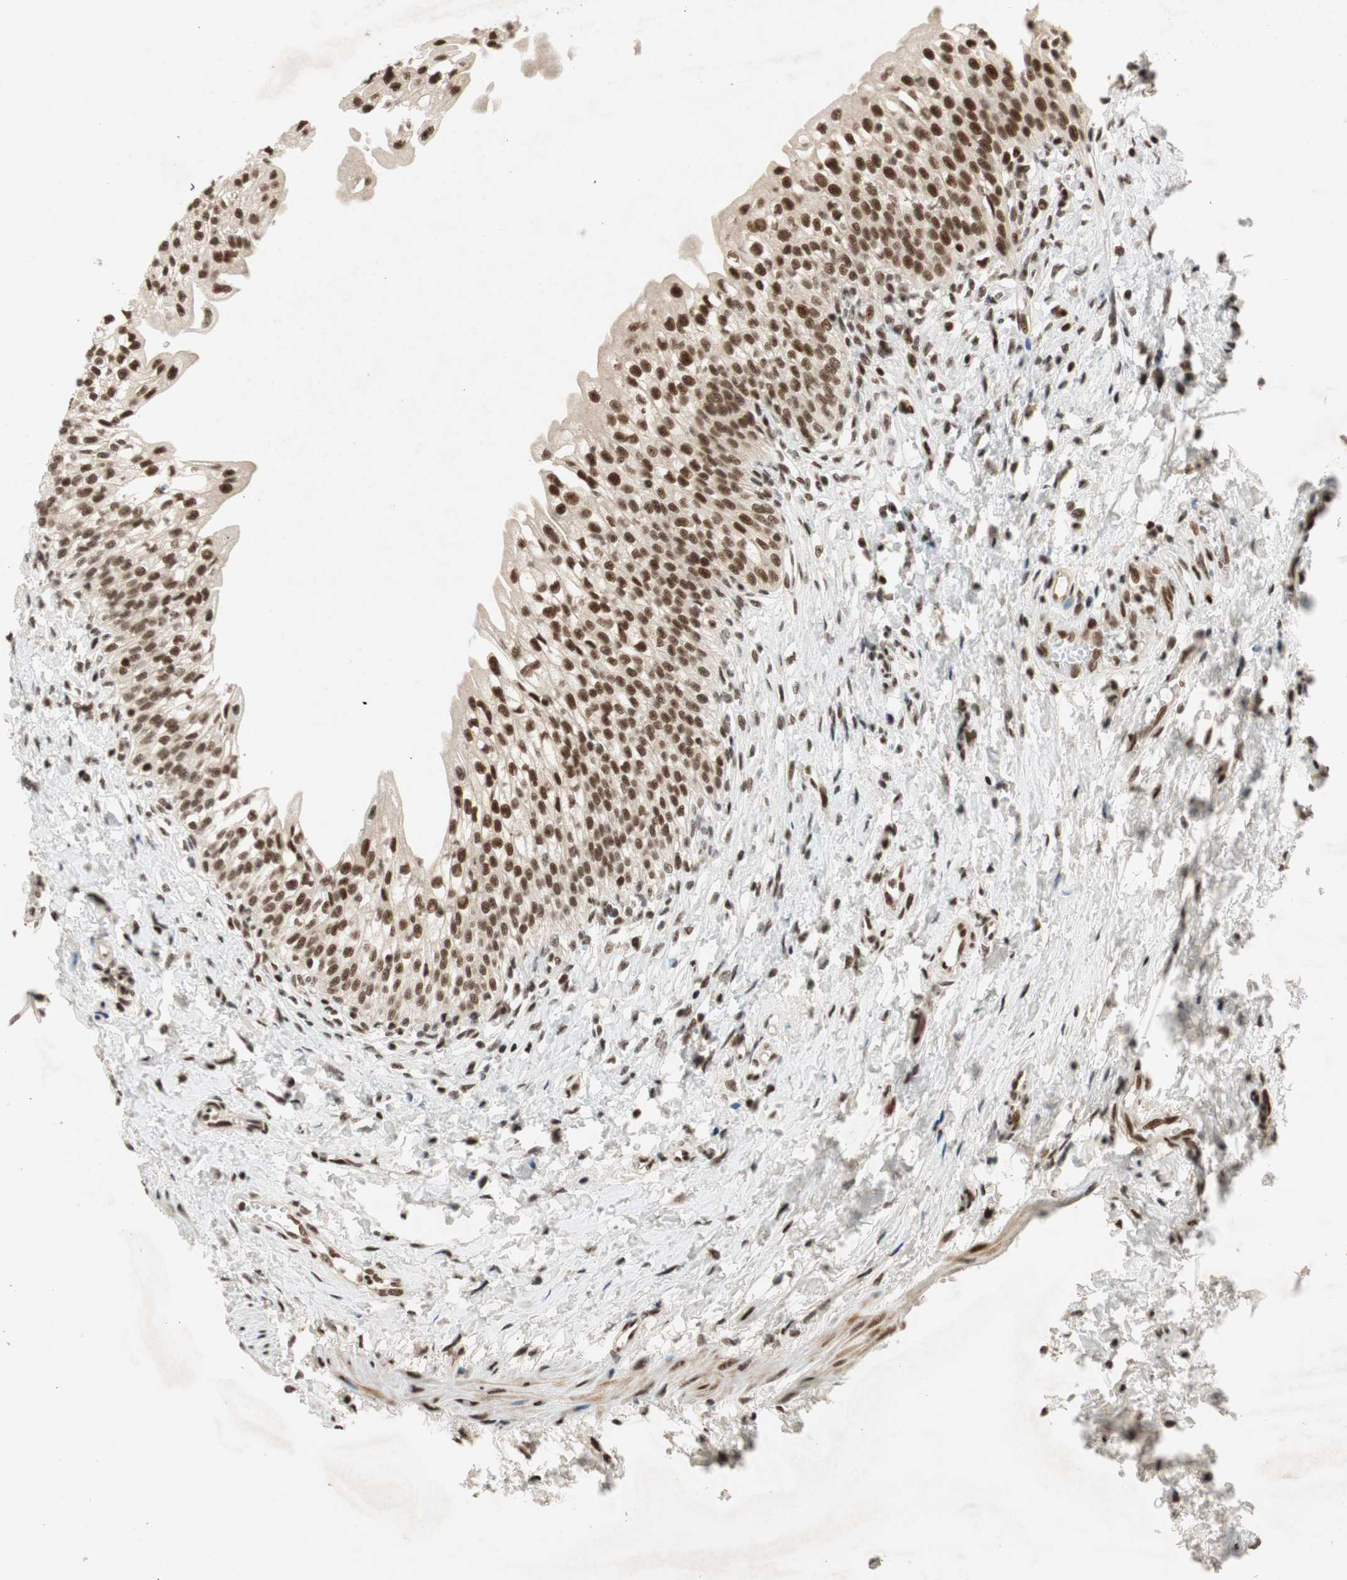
{"staining": {"intensity": "strong", "quantity": ">75%", "location": "nuclear"}, "tissue": "urinary bladder", "cell_type": "Urothelial cells", "image_type": "normal", "snomed": [{"axis": "morphology", "description": "Normal tissue, NOS"}, {"axis": "topography", "description": "Urinary bladder"}], "caption": "DAB (3,3'-diaminobenzidine) immunohistochemical staining of benign urinary bladder reveals strong nuclear protein staining in approximately >75% of urothelial cells.", "gene": "NCBP3", "patient": {"sex": "male", "age": 55}}